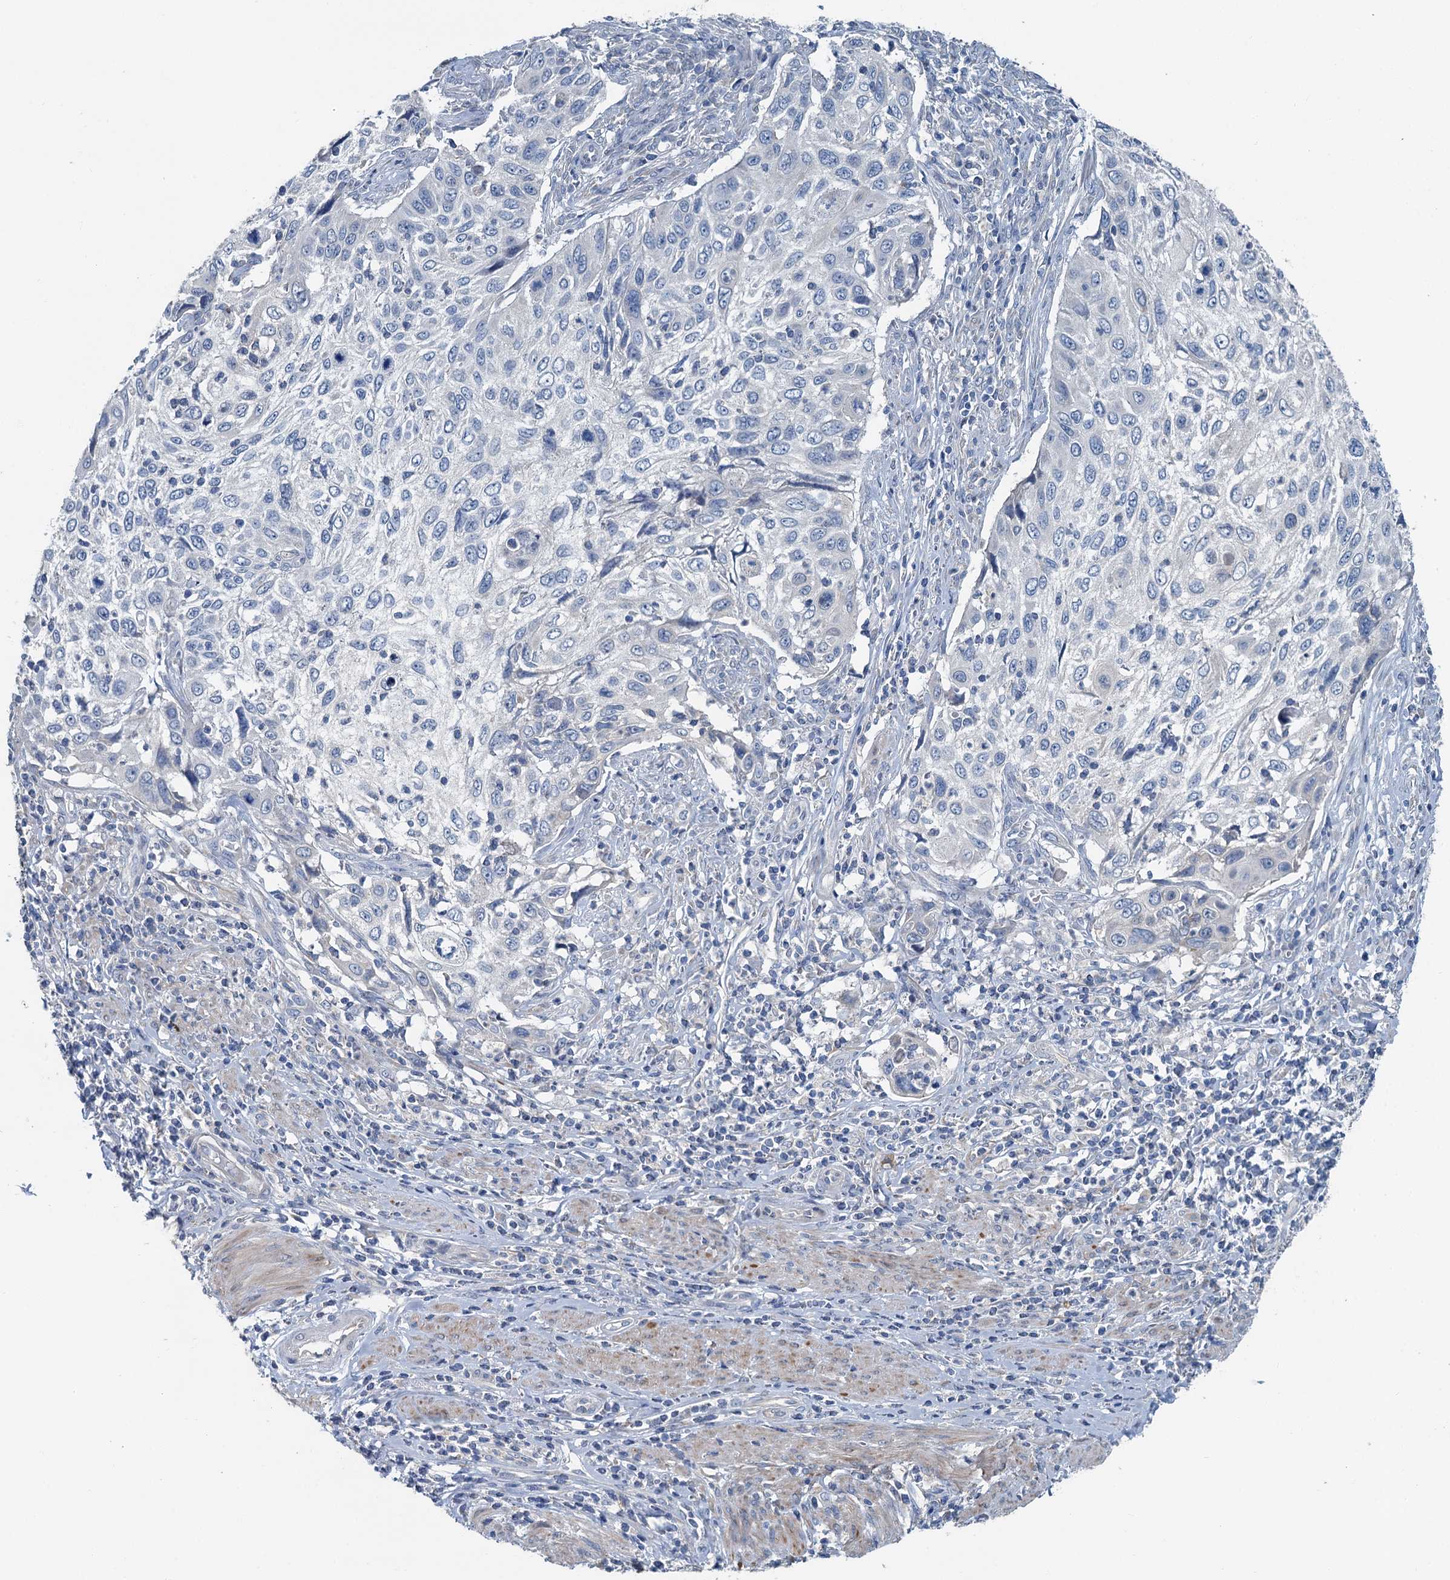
{"staining": {"intensity": "negative", "quantity": "none", "location": "none"}, "tissue": "cervical cancer", "cell_type": "Tumor cells", "image_type": "cancer", "snomed": [{"axis": "morphology", "description": "Squamous cell carcinoma, NOS"}, {"axis": "topography", "description": "Cervix"}], "caption": "Squamous cell carcinoma (cervical) was stained to show a protein in brown. There is no significant positivity in tumor cells.", "gene": "C6orf120", "patient": {"sex": "female", "age": 70}}